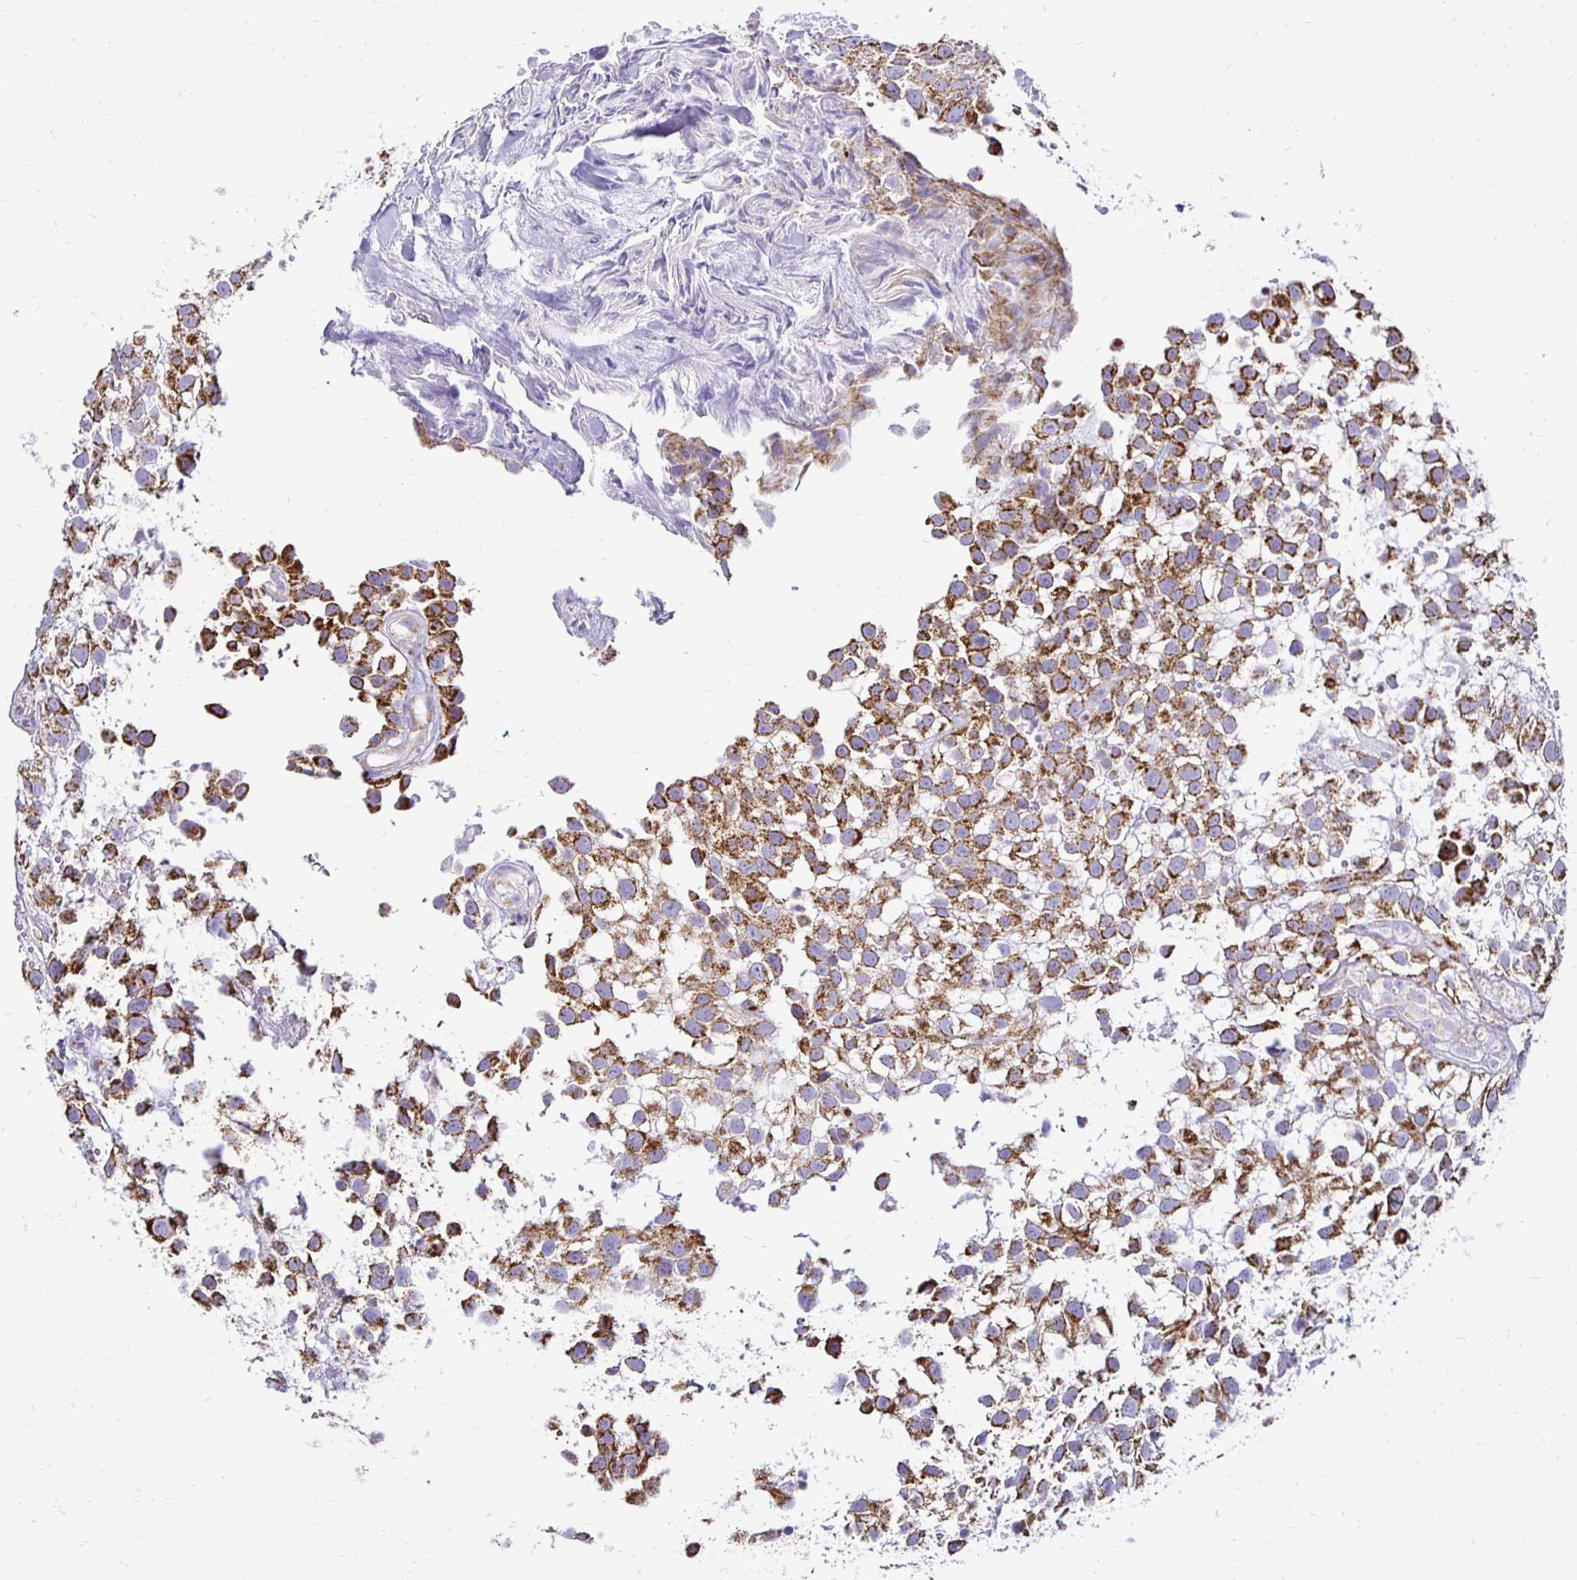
{"staining": {"intensity": "moderate", "quantity": ">75%", "location": "cytoplasmic/membranous"}, "tissue": "urothelial cancer", "cell_type": "Tumor cells", "image_type": "cancer", "snomed": [{"axis": "morphology", "description": "Urothelial carcinoma, High grade"}, {"axis": "topography", "description": "Urinary bladder"}], "caption": "Protein analysis of urothelial cancer tissue reveals moderate cytoplasmic/membranous positivity in approximately >75% of tumor cells.", "gene": "PLAAT2", "patient": {"sex": "male", "age": 56}}